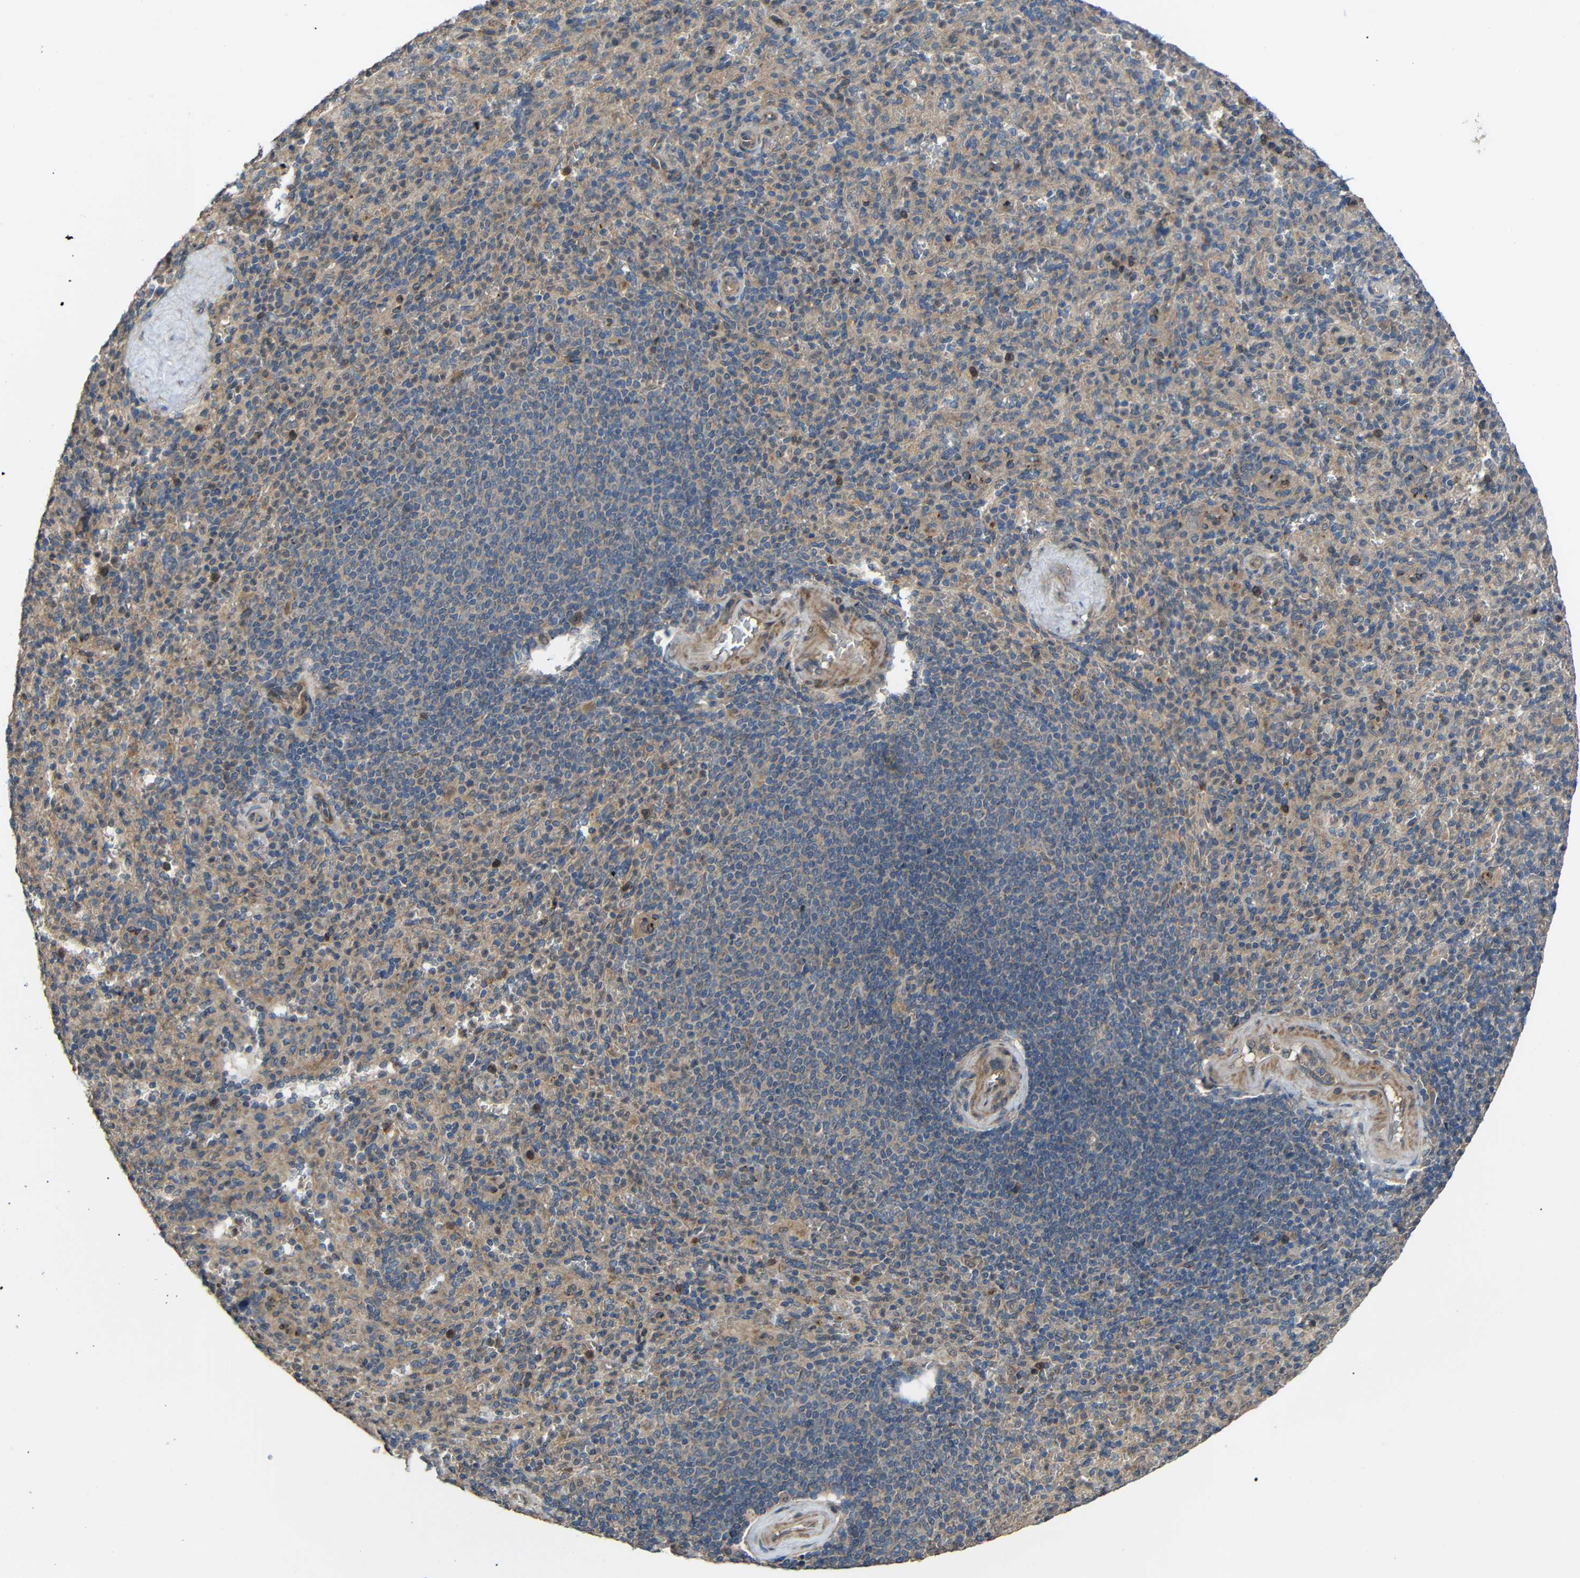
{"staining": {"intensity": "weak", "quantity": ">75%", "location": "cytoplasmic/membranous"}, "tissue": "spleen", "cell_type": "Cells in red pulp", "image_type": "normal", "snomed": [{"axis": "morphology", "description": "Normal tissue, NOS"}, {"axis": "topography", "description": "Spleen"}], "caption": "Brown immunohistochemical staining in unremarkable spleen demonstrates weak cytoplasmic/membranous positivity in about >75% of cells in red pulp. (IHC, brightfield microscopy, high magnification).", "gene": "CHST9", "patient": {"sex": "male", "age": 36}}